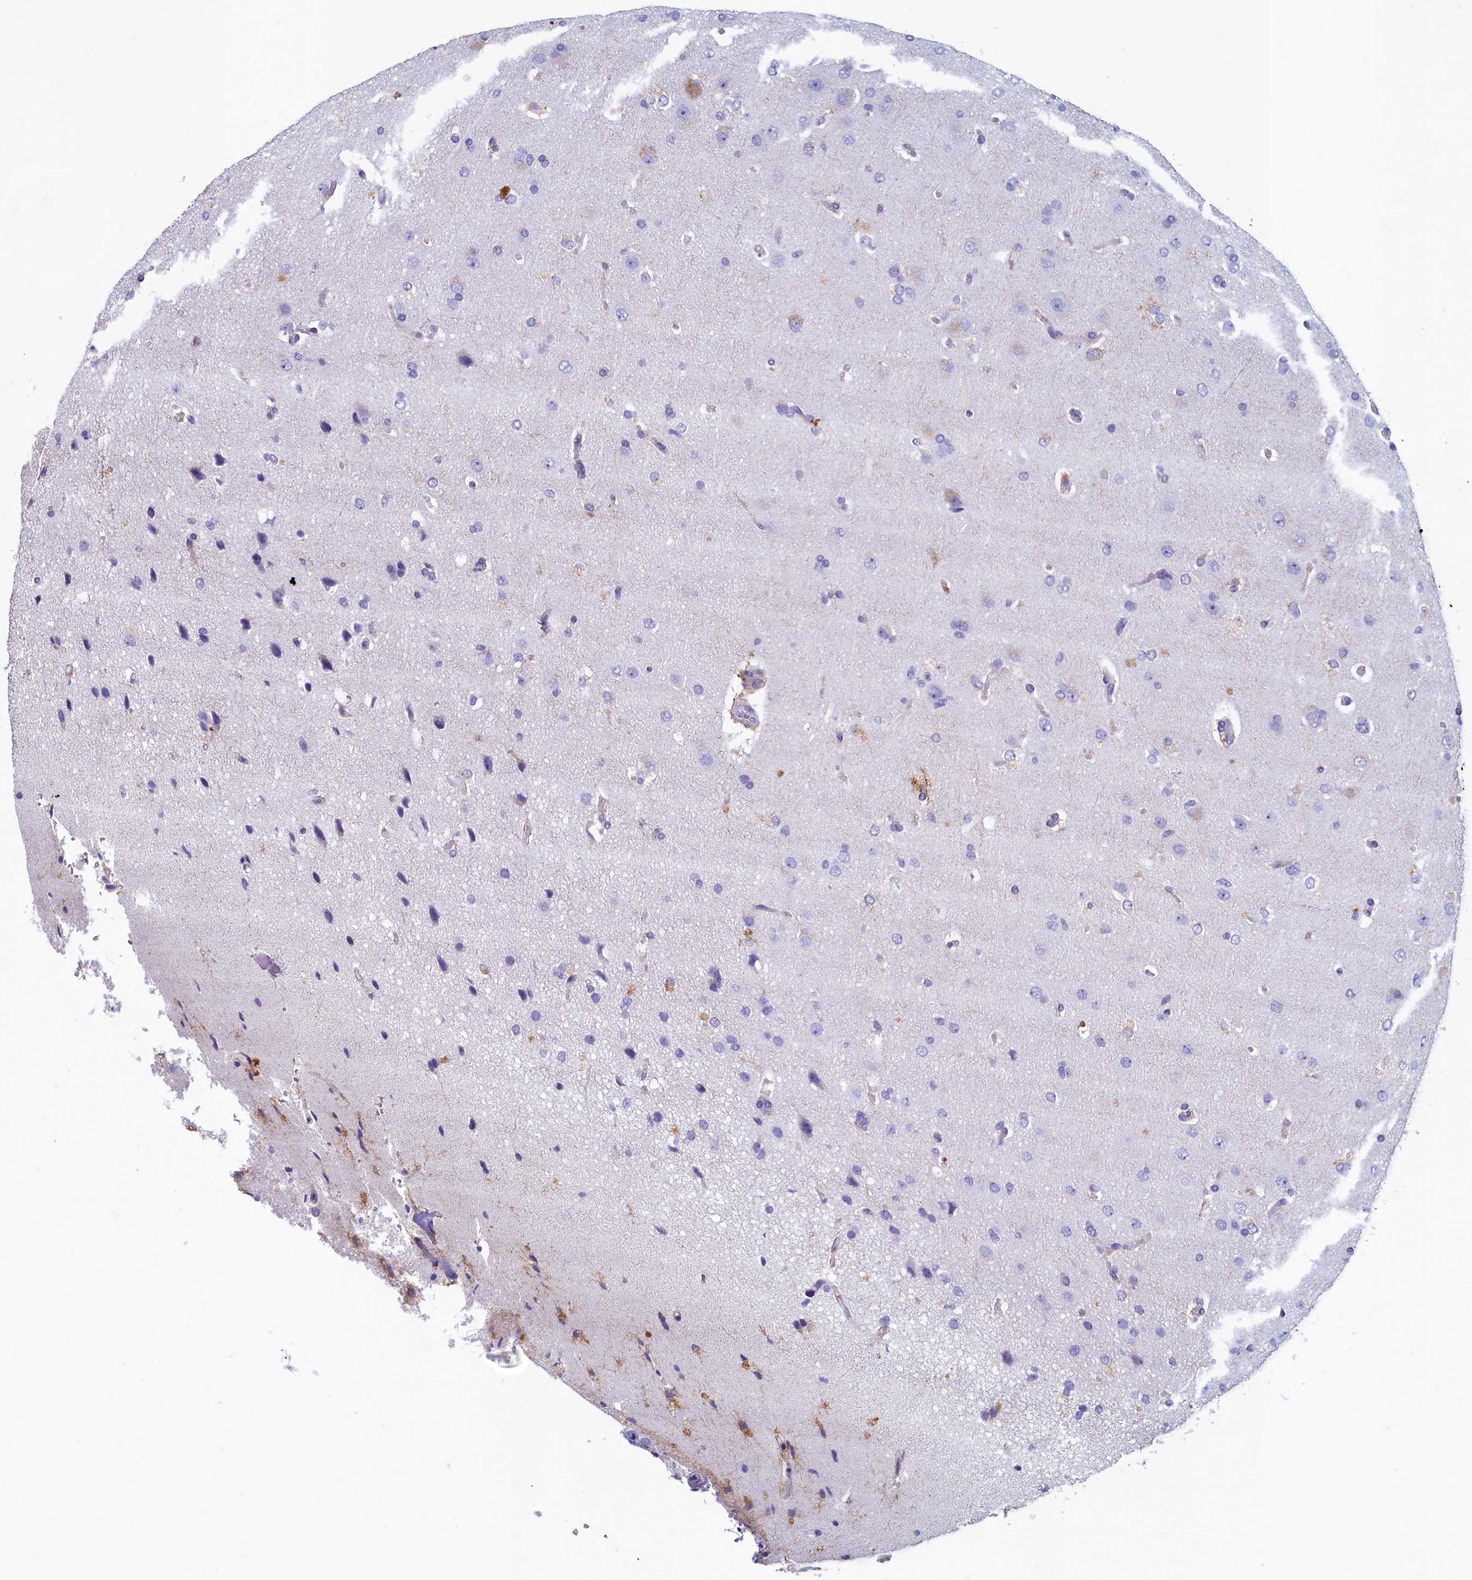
{"staining": {"intensity": "negative", "quantity": "none", "location": "none"}, "tissue": "glioma", "cell_type": "Tumor cells", "image_type": "cancer", "snomed": [{"axis": "morphology", "description": "Glioma, malignant, High grade"}, {"axis": "topography", "description": "Brain"}], "caption": "DAB (3,3'-diaminobenzidine) immunohistochemical staining of glioma exhibits no significant staining in tumor cells. (DAB IHC visualized using brightfield microscopy, high magnification).", "gene": "GUCA1C", "patient": {"sex": "male", "age": 72}}